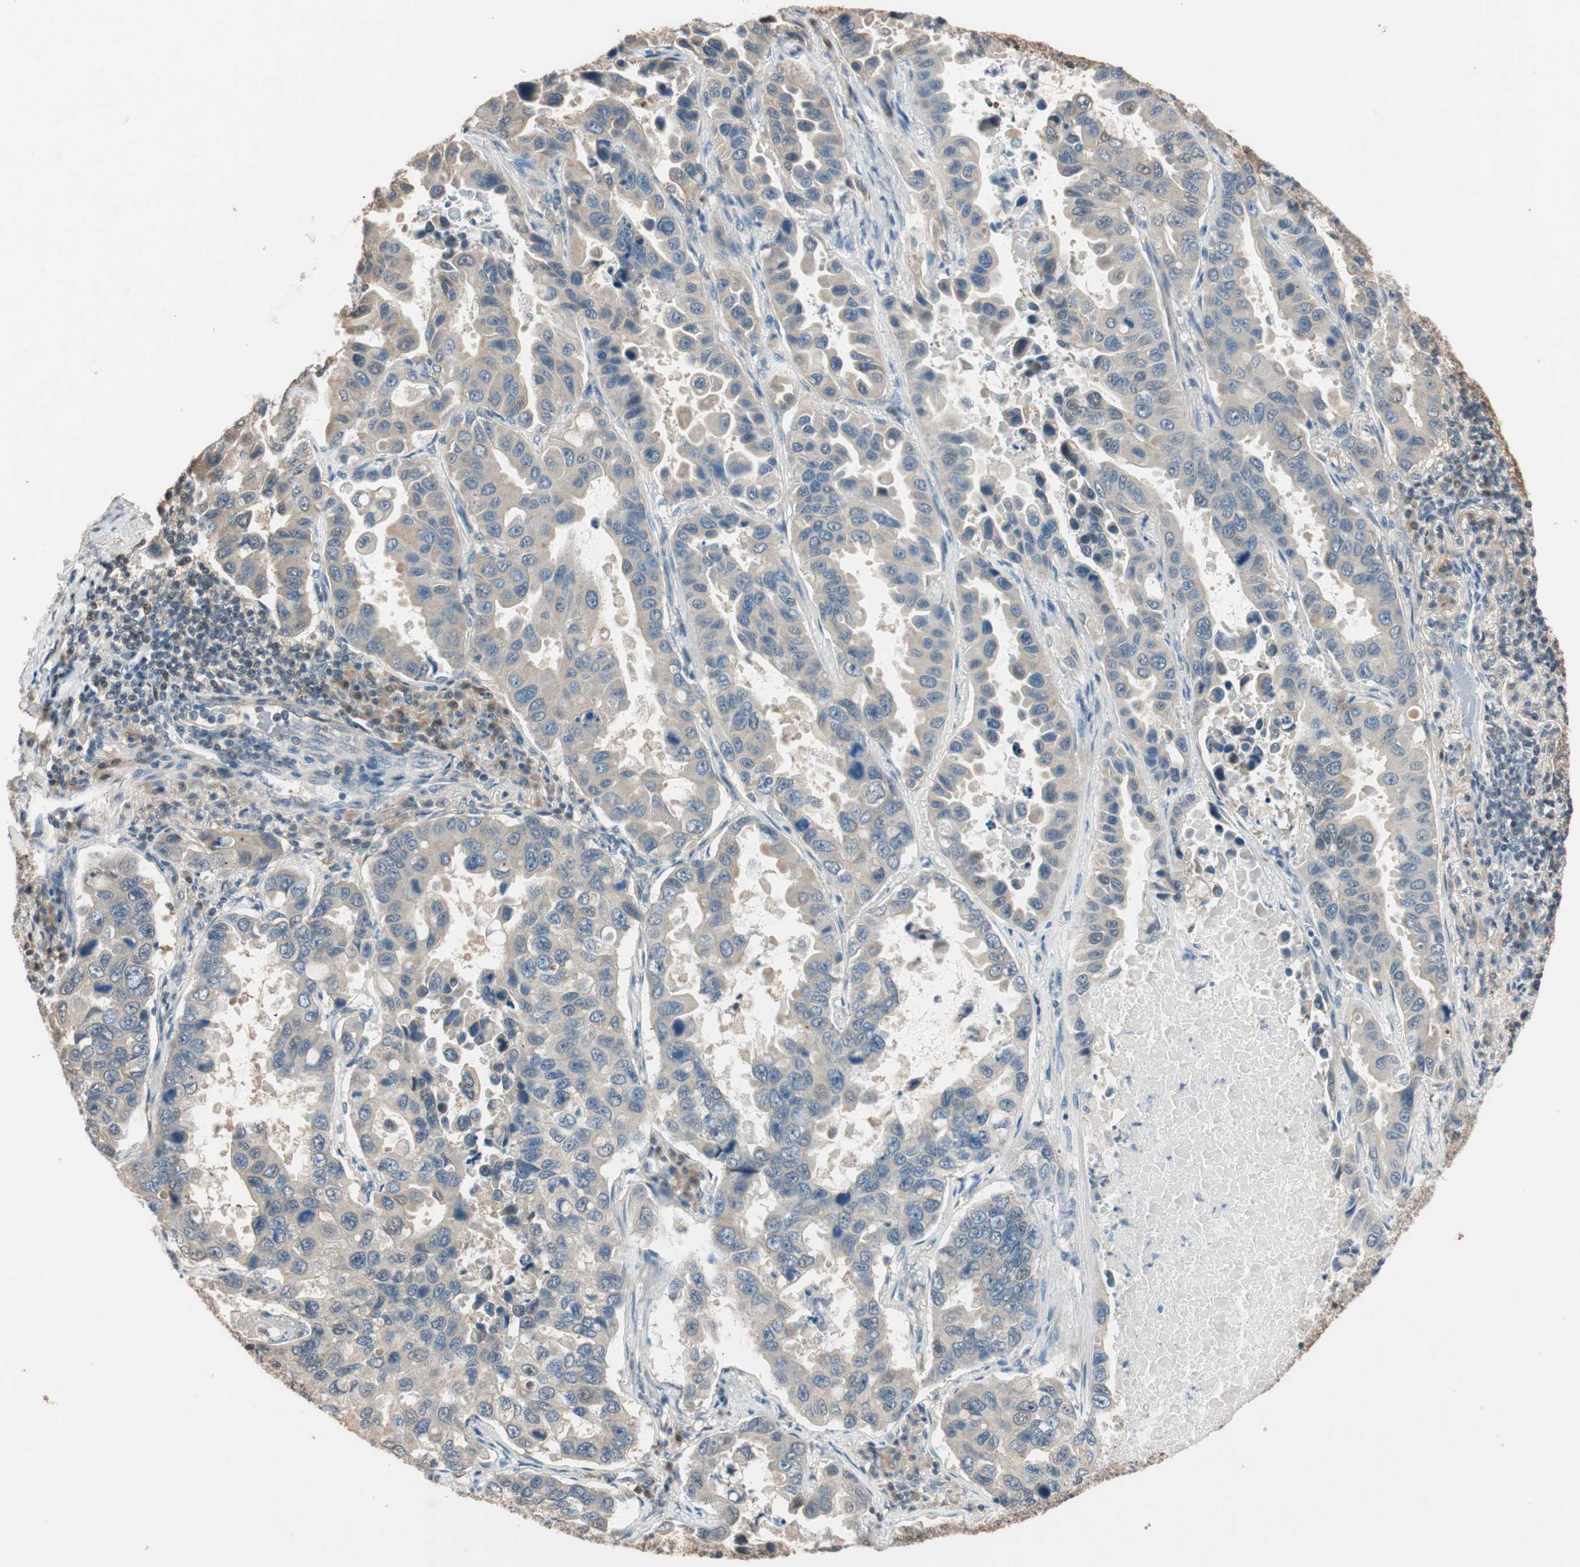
{"staining": {"intensity": "weak", "quantity": "<25%", "location": "cytoplasmic/membranous,nuclear"}, "tissue": "lung cancer", "cell_type": "Tumor cells", "image_type": "cancer", "snomed": [{"axis": "morphology", "description": "Adenocarcinoma, NOS"}, {"axis": "topography", "description": "Lung"}], "caption": "Adenocarcinoma (lung) was stained to show a protein in brown. There is no significant positivity in tumor cells. (DAB immunohistochemistry (IHC), high magnification).", "gene": "SERPINB5", "patient": {"sex": "male", "age": 64}}